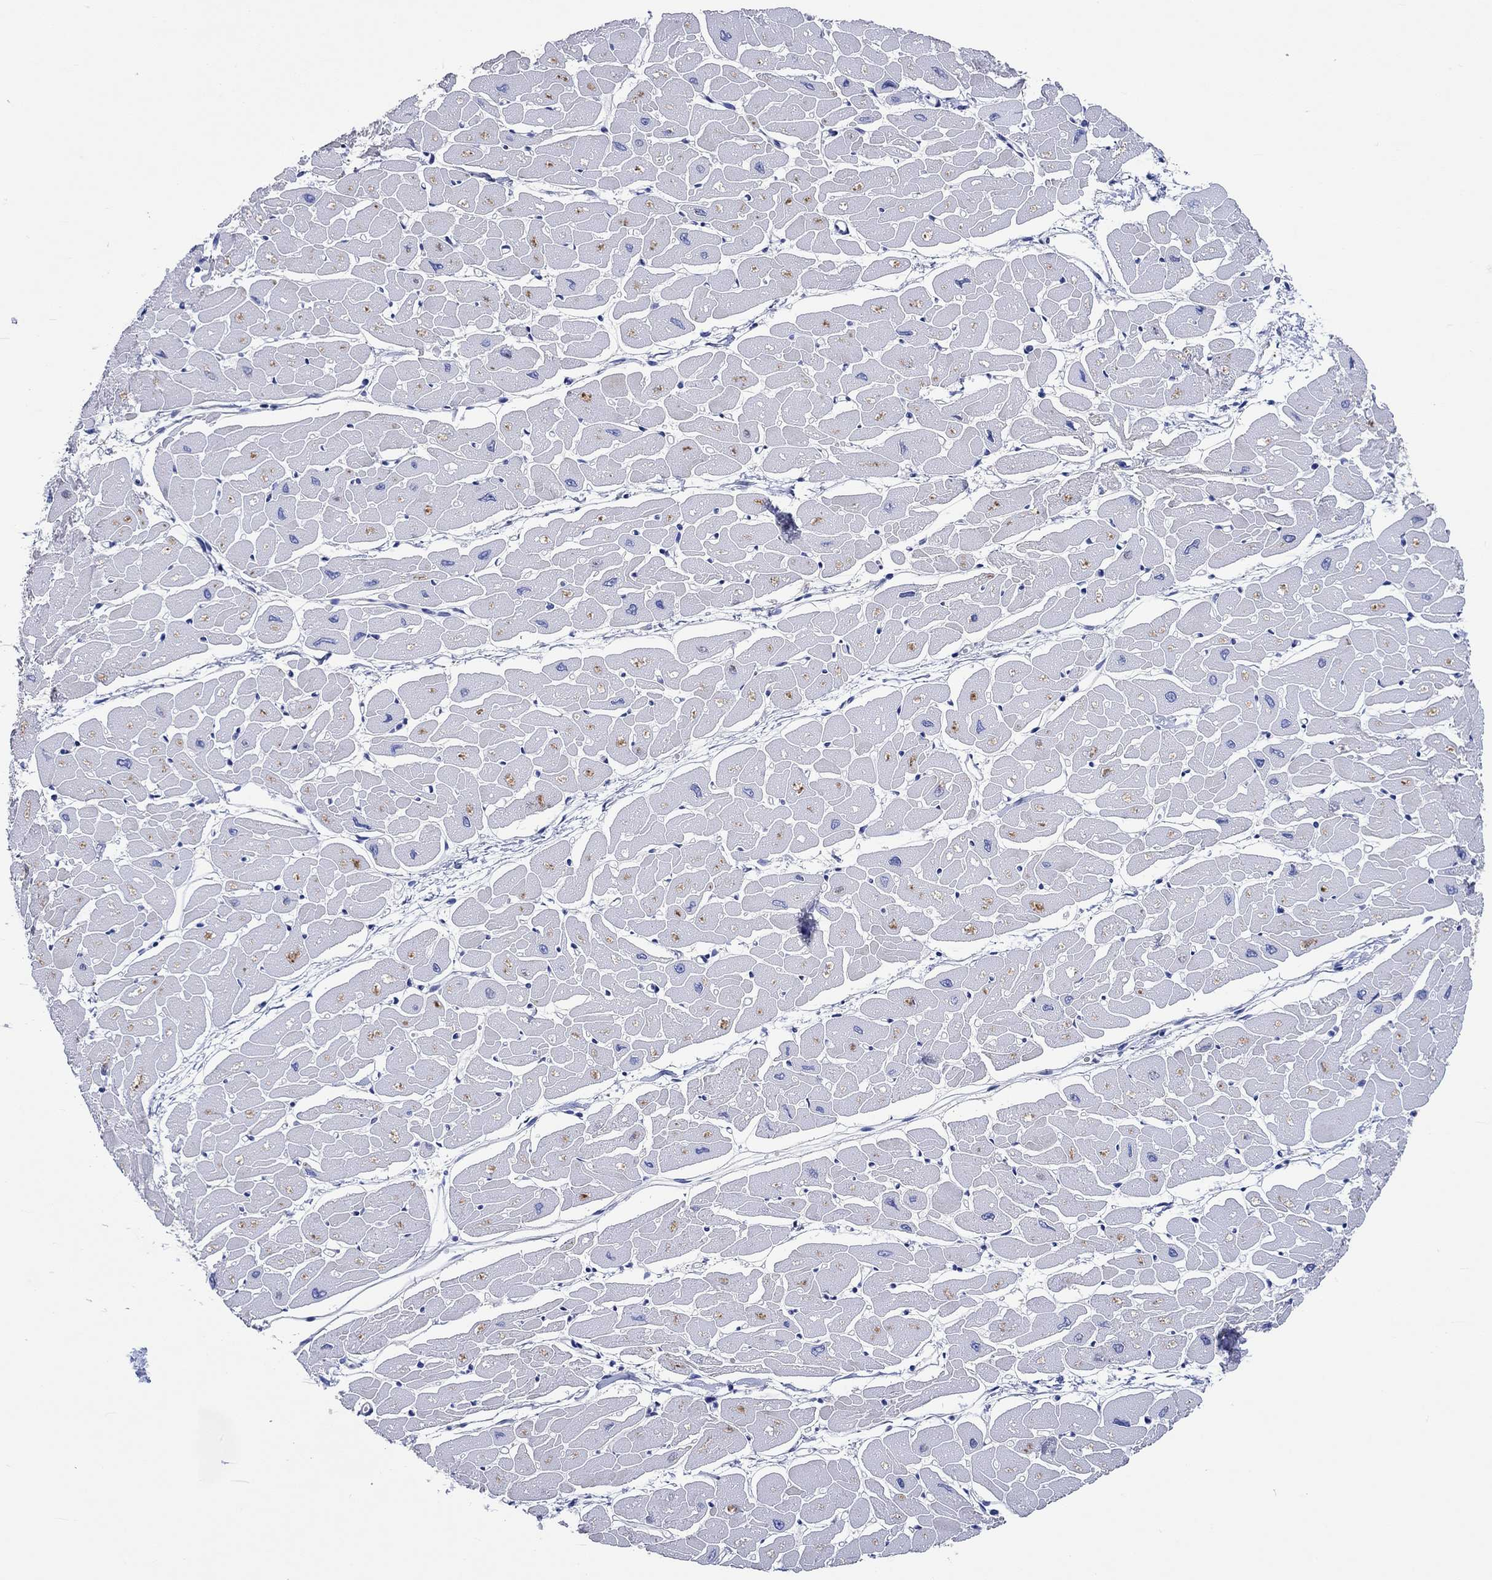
{"staining": {"intensity": "negative", "quantity": "none", "location": "none"}, "tissue": "heart muscle", "cell_type": "Cardiomyocytes", "image_type": "normal", "snomed": [{"axis": "morphology", "description": "Normal tissue, NOS"}, {"axis": "topography", "description": "Heart"}], "caption": "An image of heart muscle stained for a protein demonstrates no brown staining in cardiomyocytes. Nuclei are stained in blue.", "gene": "SHISA4", "patient": {"sex": "male", "age": 57}}